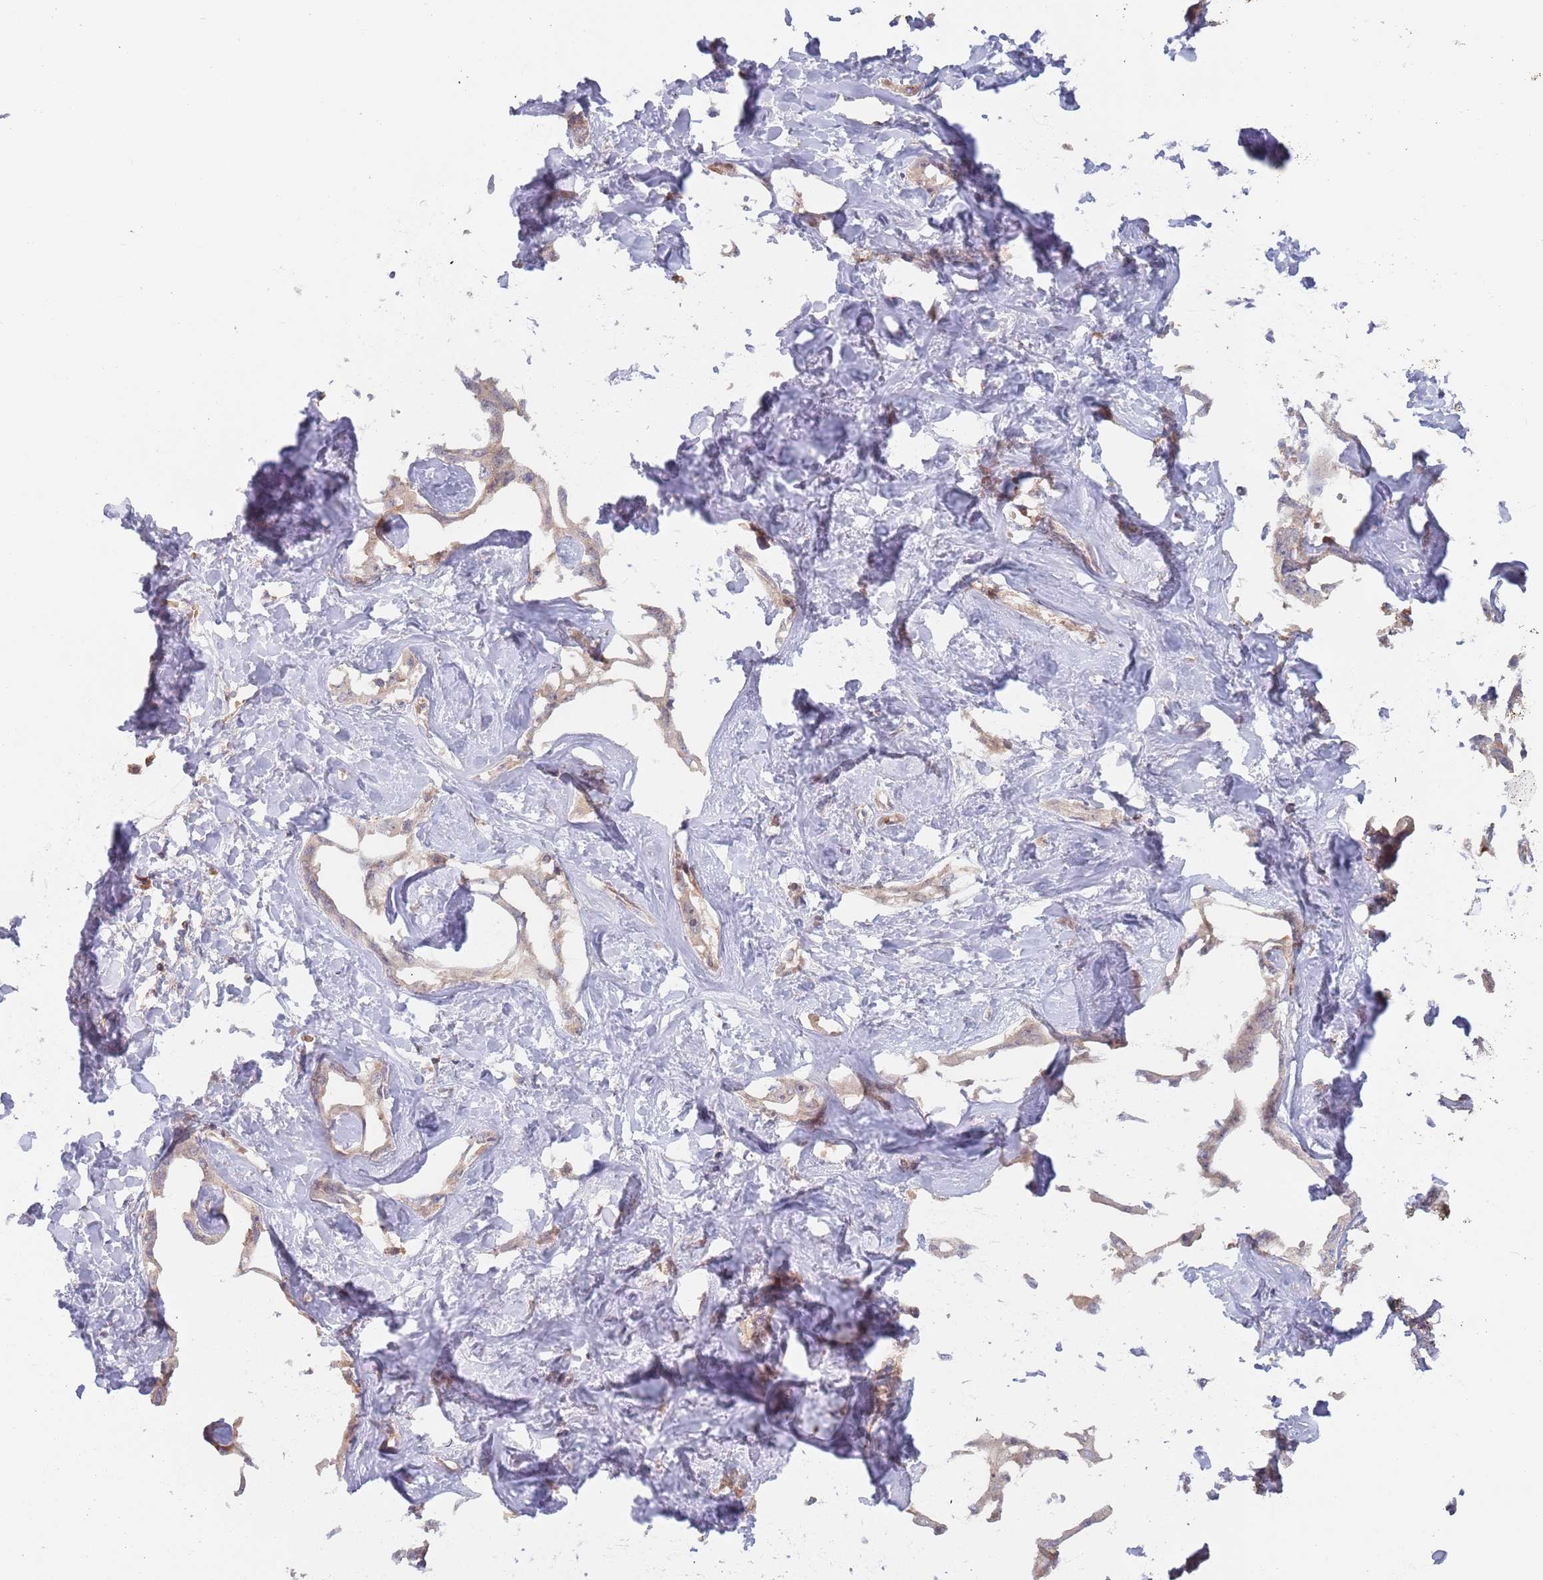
{"staining": {"intensity": "weak", "quantity": "<25%", "location": "cytoplasmic/membranous"}, "tissue": "liver cancer", "cell_type": "Tumor cells", "image_type": "cancer", "snomed": [{"axis": "morphology", "description": "Cholangiocarcinoma"}, {"axis": "topography", "description": "Liver"}], "caption": "Histopathology image shows no significant protein positivity in tumor cells of liver cancer (cholangiocarcinoma).", "gene": "ZNF140", "patient": {"sex": "male", "age": 59}}